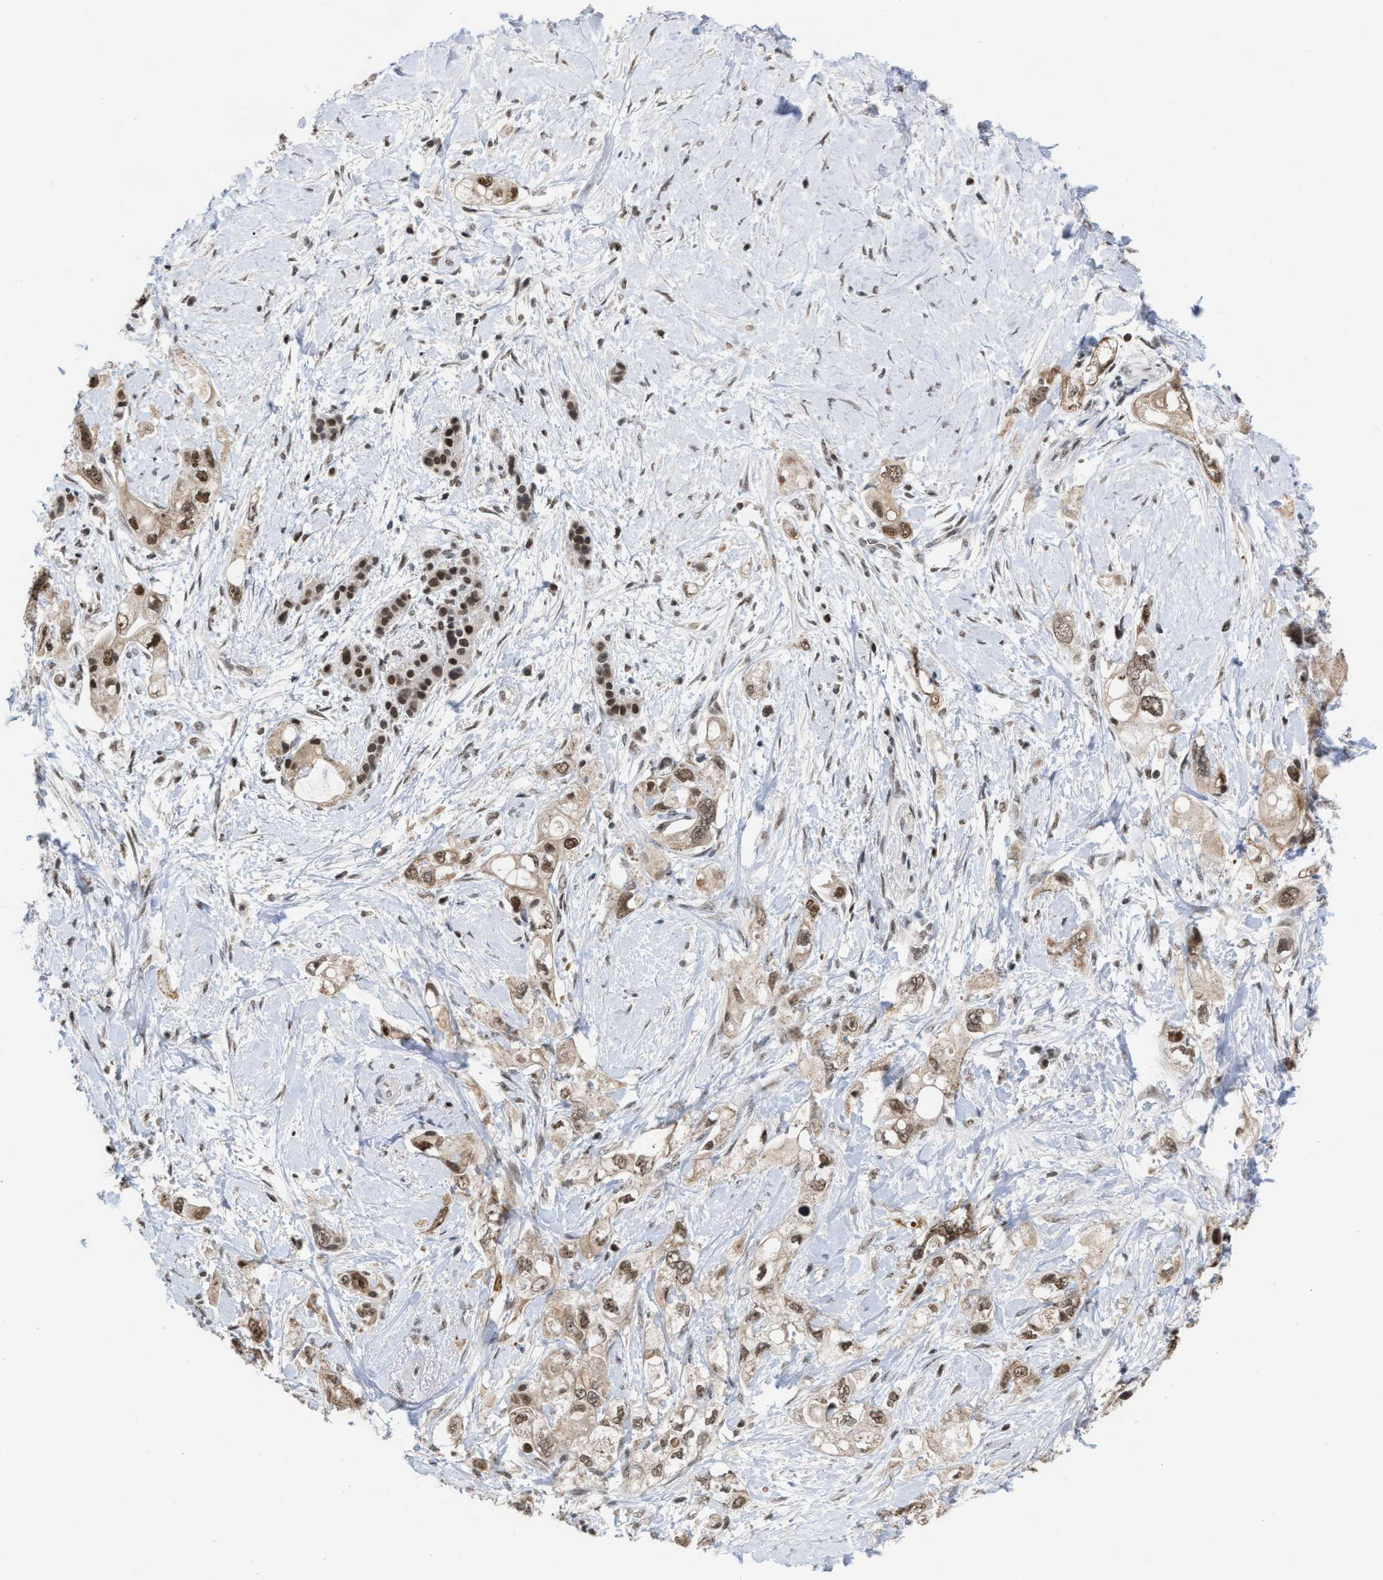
{"staining": {"intensity": "moderate", "quantity": "25%-75%", "location": "nuclear"}, "tissue": "pancreatic cancer", "cell_type": "Tumor cells", "image_type": "cancer", "snomed": [{"axis": "morphology", "description": "Adenocarcinoma, NOS"}, {"axis": "topography", "description": "Pancreas"}], "caption": "Tumor cells reveal moderate nuclear expression in about 25%-75% of cells in adenocarcinoma (pancreatic).", "gene": "C9orf78", "patient": {"sex": "female", "age": 56}}